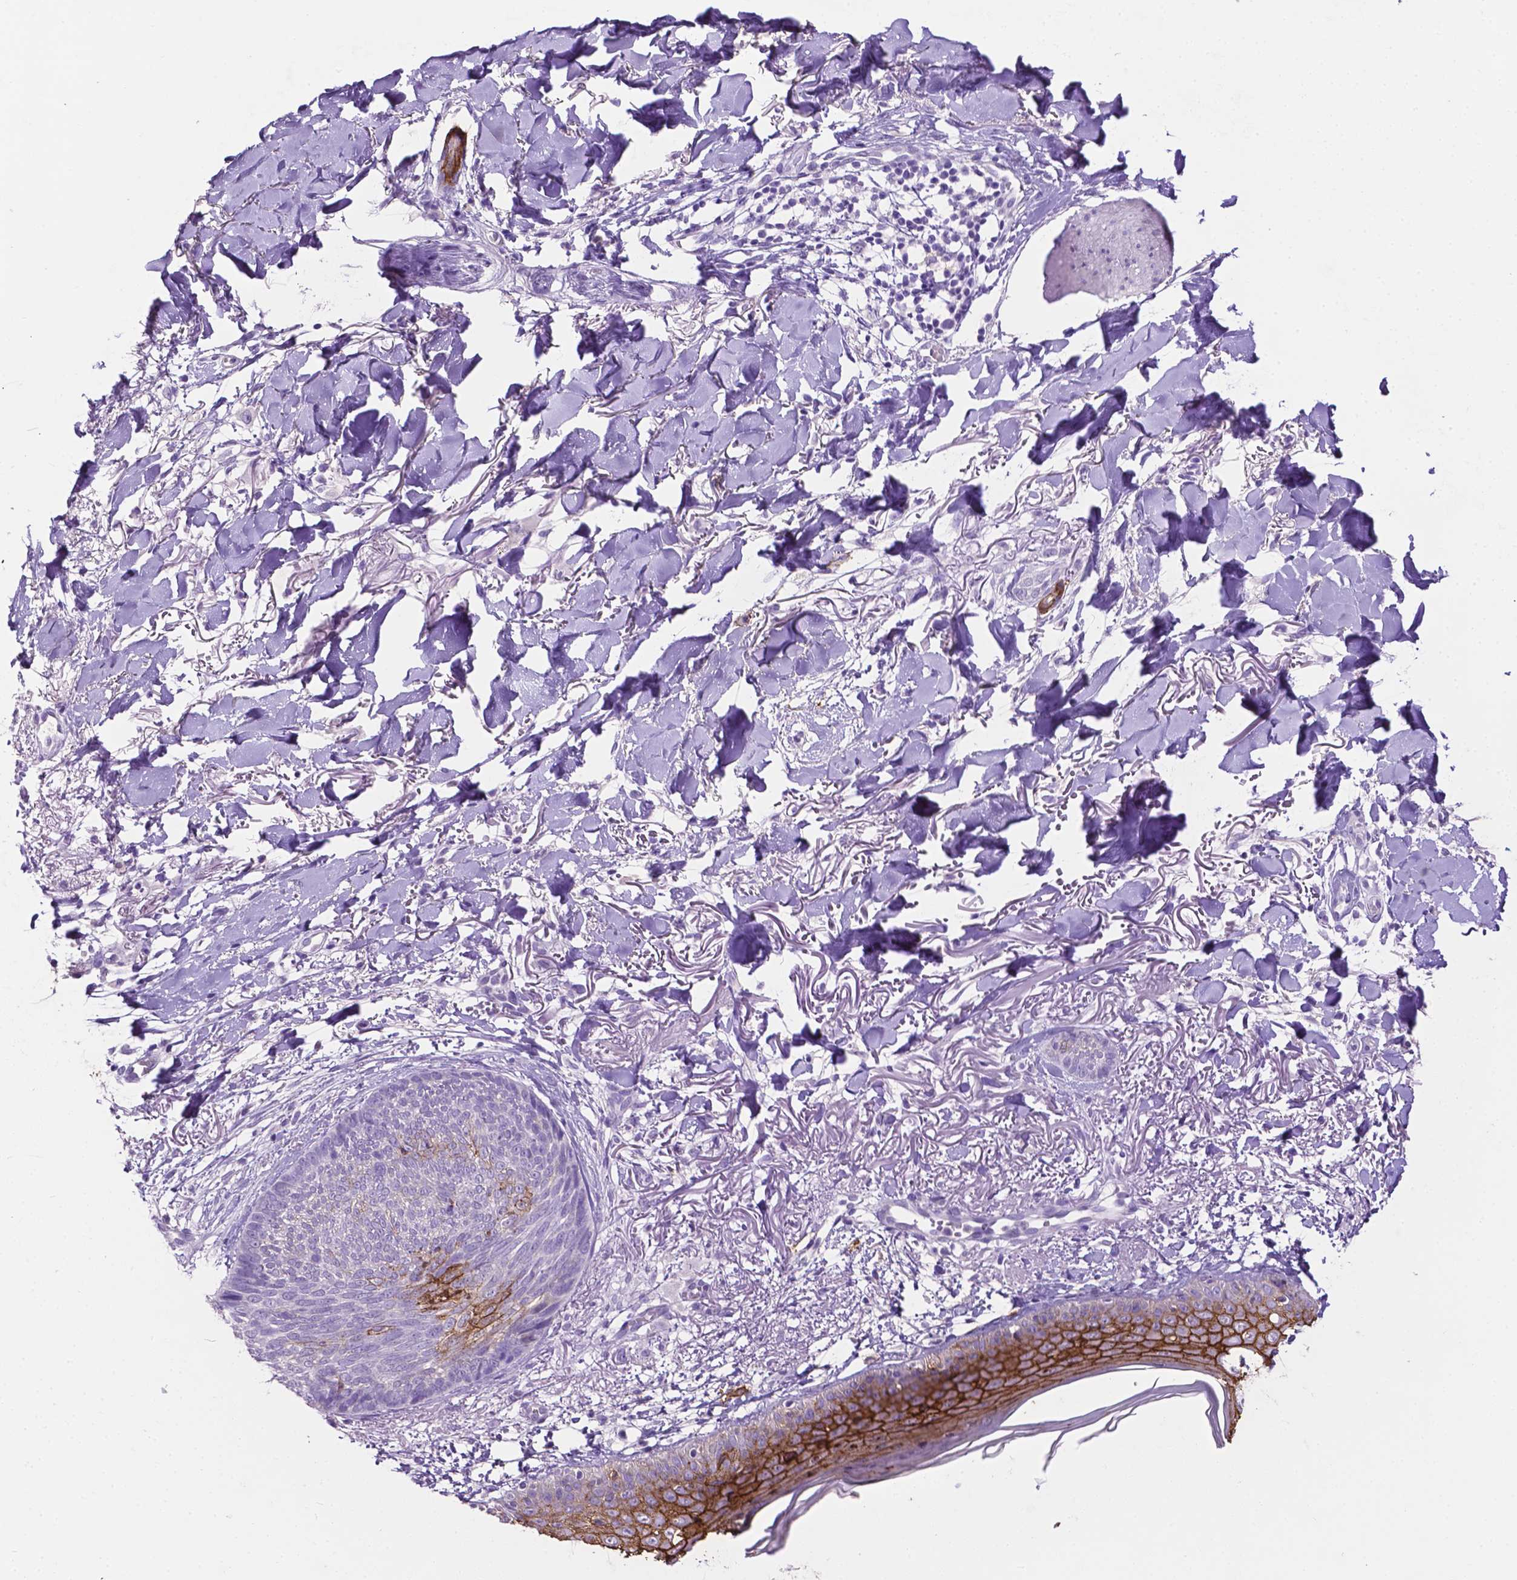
{"staining": {"intensity": "moderate", "quantity": "<25%", "location": "cytoplasmic/membranous"}, "tissue": "skin cancer", "cell_type": "Tumor cells", "image_type": "cancer", "snomed": [{"axis": "morphology", "description": "Normal tissue, NOS"}, {"axis": "morphology", "description": "Basal cell carcinoma"}, {"axis": "topography", "description": "Skin"}], "caption": "Skin basal cell carcinoma stained with DAB (3,3'-diaminobenzidine) IHC displays low levels of moderate cytoplasmic/membranous positivity in approximately <25% of tumor cells. (DAB IHC with brightfield microscopy, high magnification).", "gene": "TACSTD2", "patient": {"sex": "male", "age": 84}}